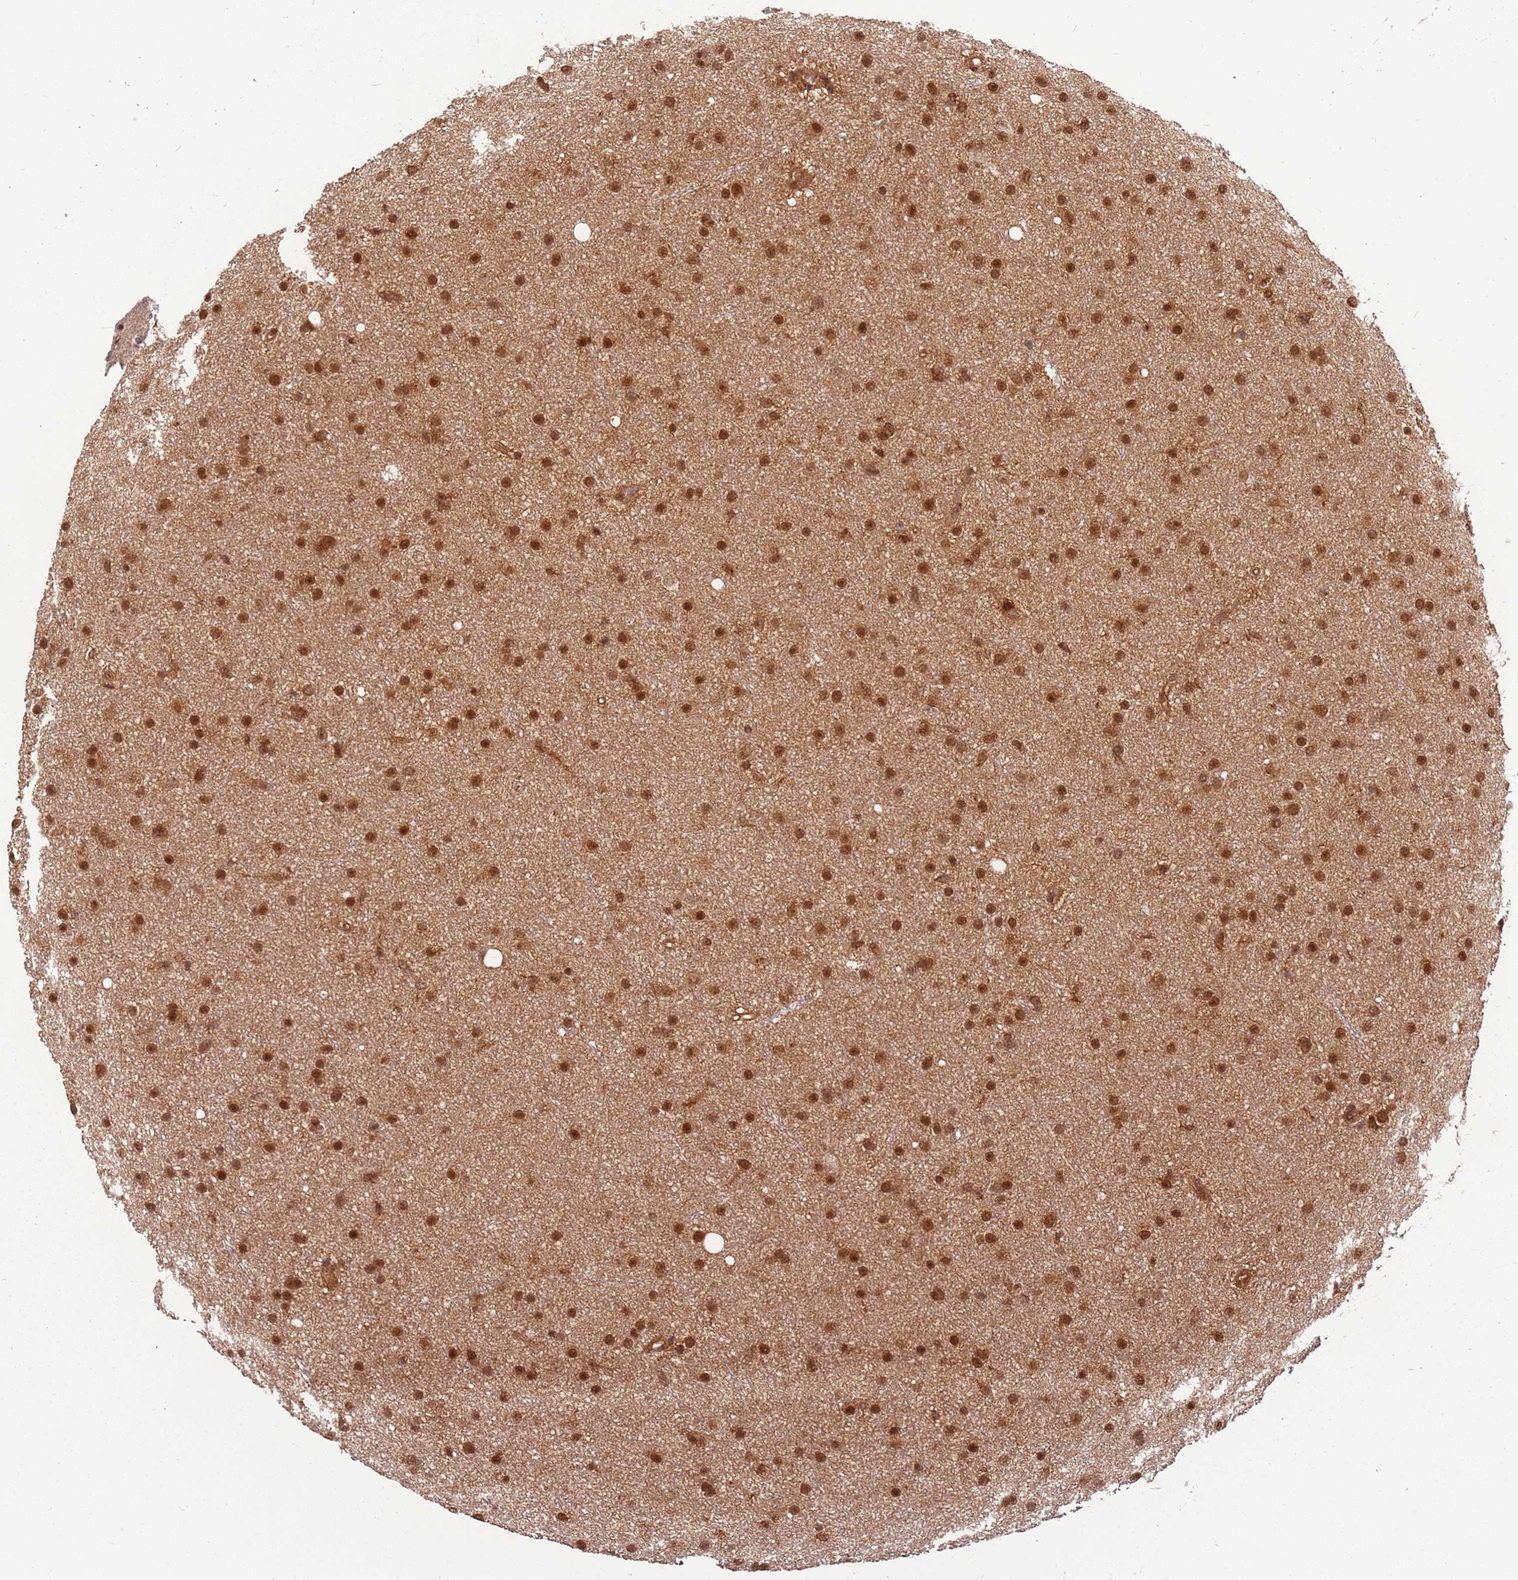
{"staining": {"intensity": "moderate", "quantity": ">75%", "location": "nuclear"}, "tissue": "glioma", "cell_type": "Tumor cells", "image_type": "cancer", "snomed": [{"axis": "morphology", "description": "Glioma, malignant, Low grade"}, {"axis": "topography", "description": "Cerebral cortex"}], "caption": "Protein staining by immunohistochemistry demonstrates moderate nuclear staining in approximately >75% of tumor cells in malignant low-grade glioma.", "gene": "PGLS", "patient": {"sex": "female", "age": 39}}